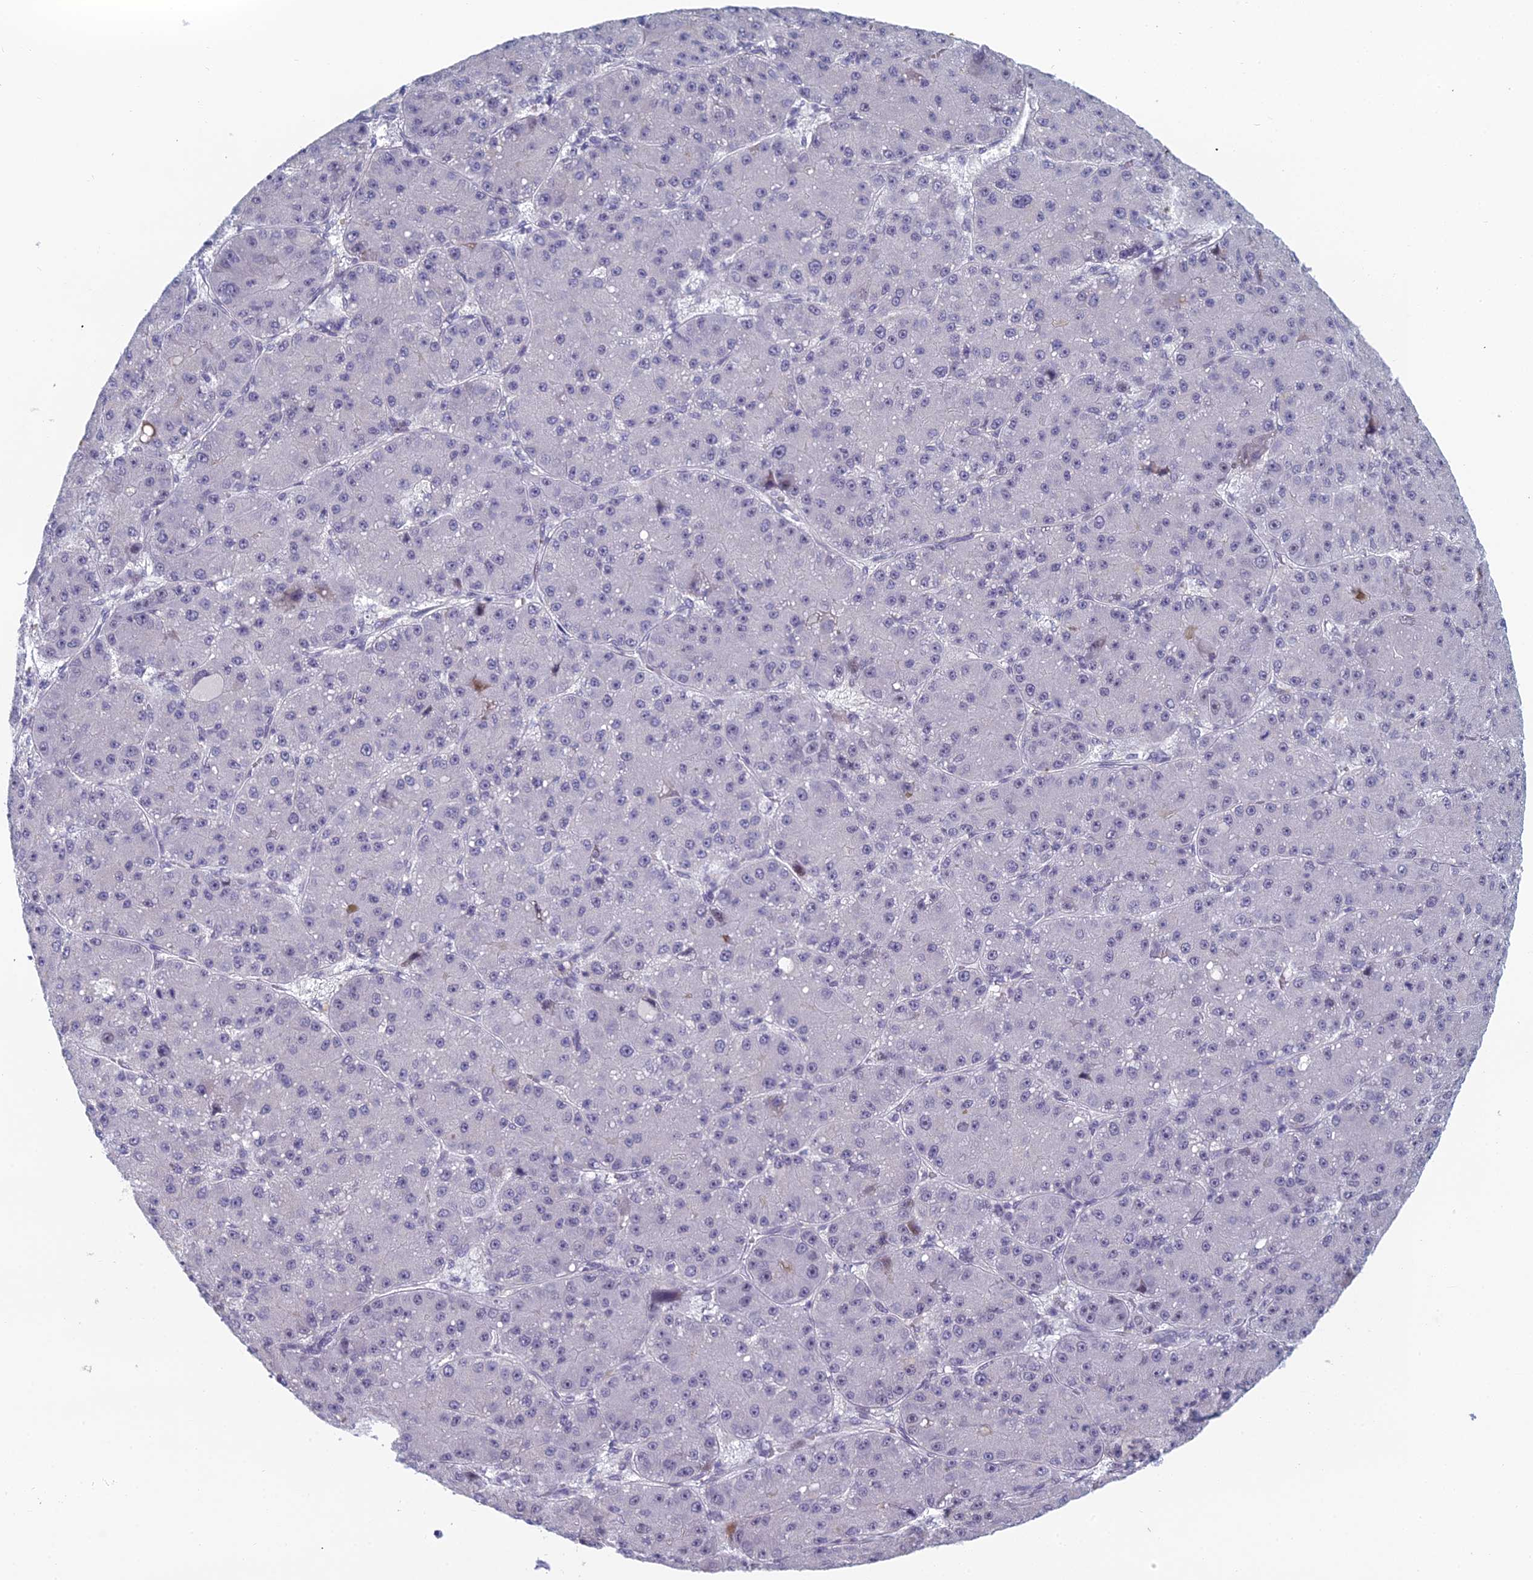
{"staining": {"intensity": "negative", "quantity": "none", "location": "none"}, "tissue": "liver cancer", "cell_type": "Tumor cells", "image_type": "cancer", "snomed": [{"axis": "morphology", "description": "Carcinoma, Hepatocellular, NOS"}, {"axis": "topography", "description": "Liver"}], "caption": "This is a image of immunohistochemistry (IHC) staining of liver cancer (hepatocellular carcinoma), which shows no expression in tumor cells.", "gene": "RGS17", "patient": {"sex": "male", "age": 67}}